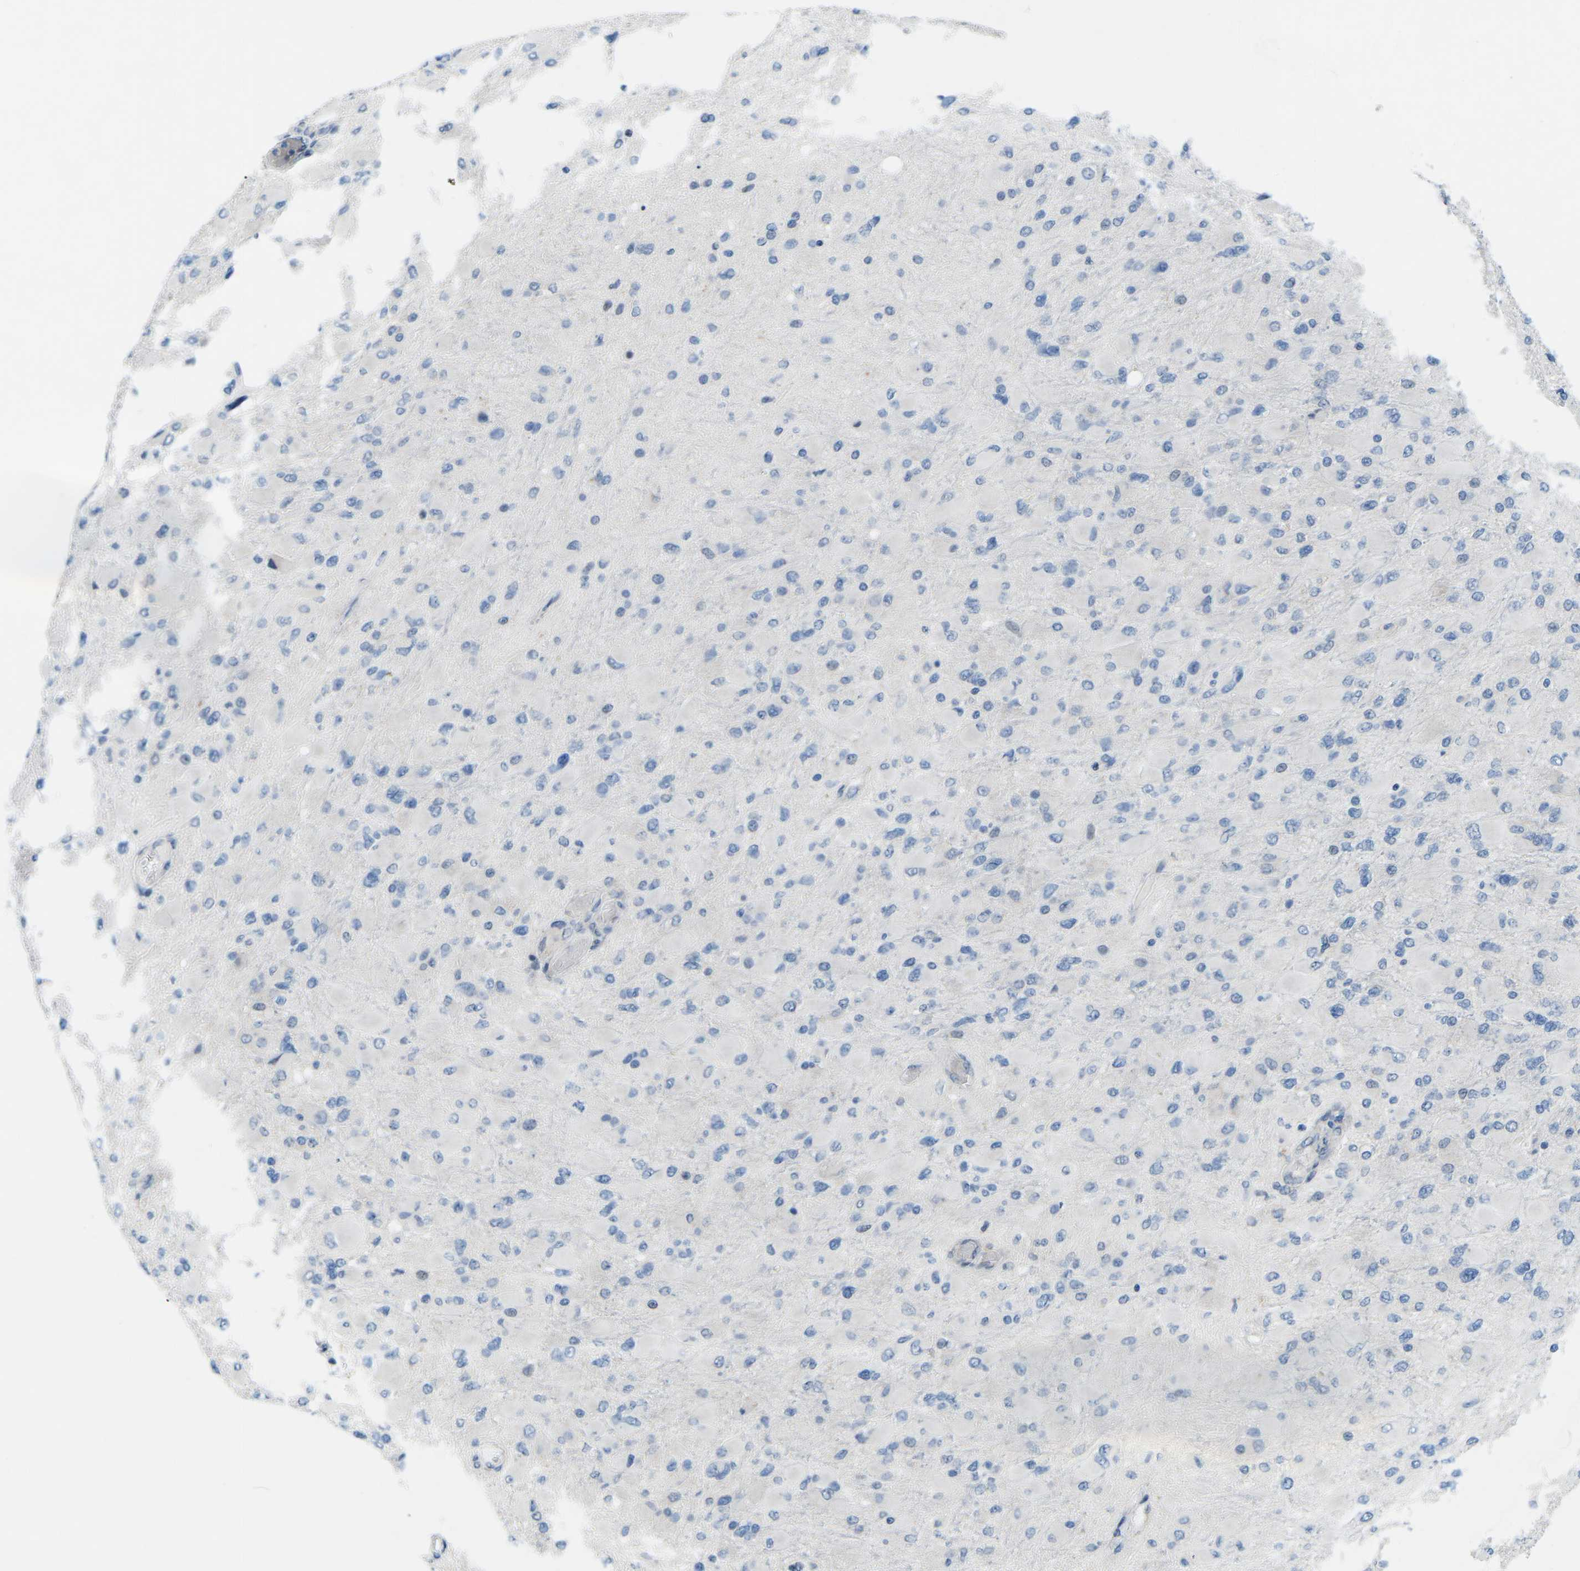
{"staining": {"intensity": "negative", "quantity": "none", "location": "none"}, "tissue": "glioma", "cell_type": "Tumor cells", "image_type": "cancer", "snomed": [{"axis": "morphology", "description": "Glioma, malignant, High grade"}, {"axis": "topography", "description": "Cerebral cortex"}], "caption": "Glioma was stained to show a protein in brown. There is no significant staining in tumor cells. The staining is performed using DAB brown chromogen with nuclei counter-stained in using hematoxylin.", "gene": "MBNL1", "patient": {"sex": "female", "age": 36}}